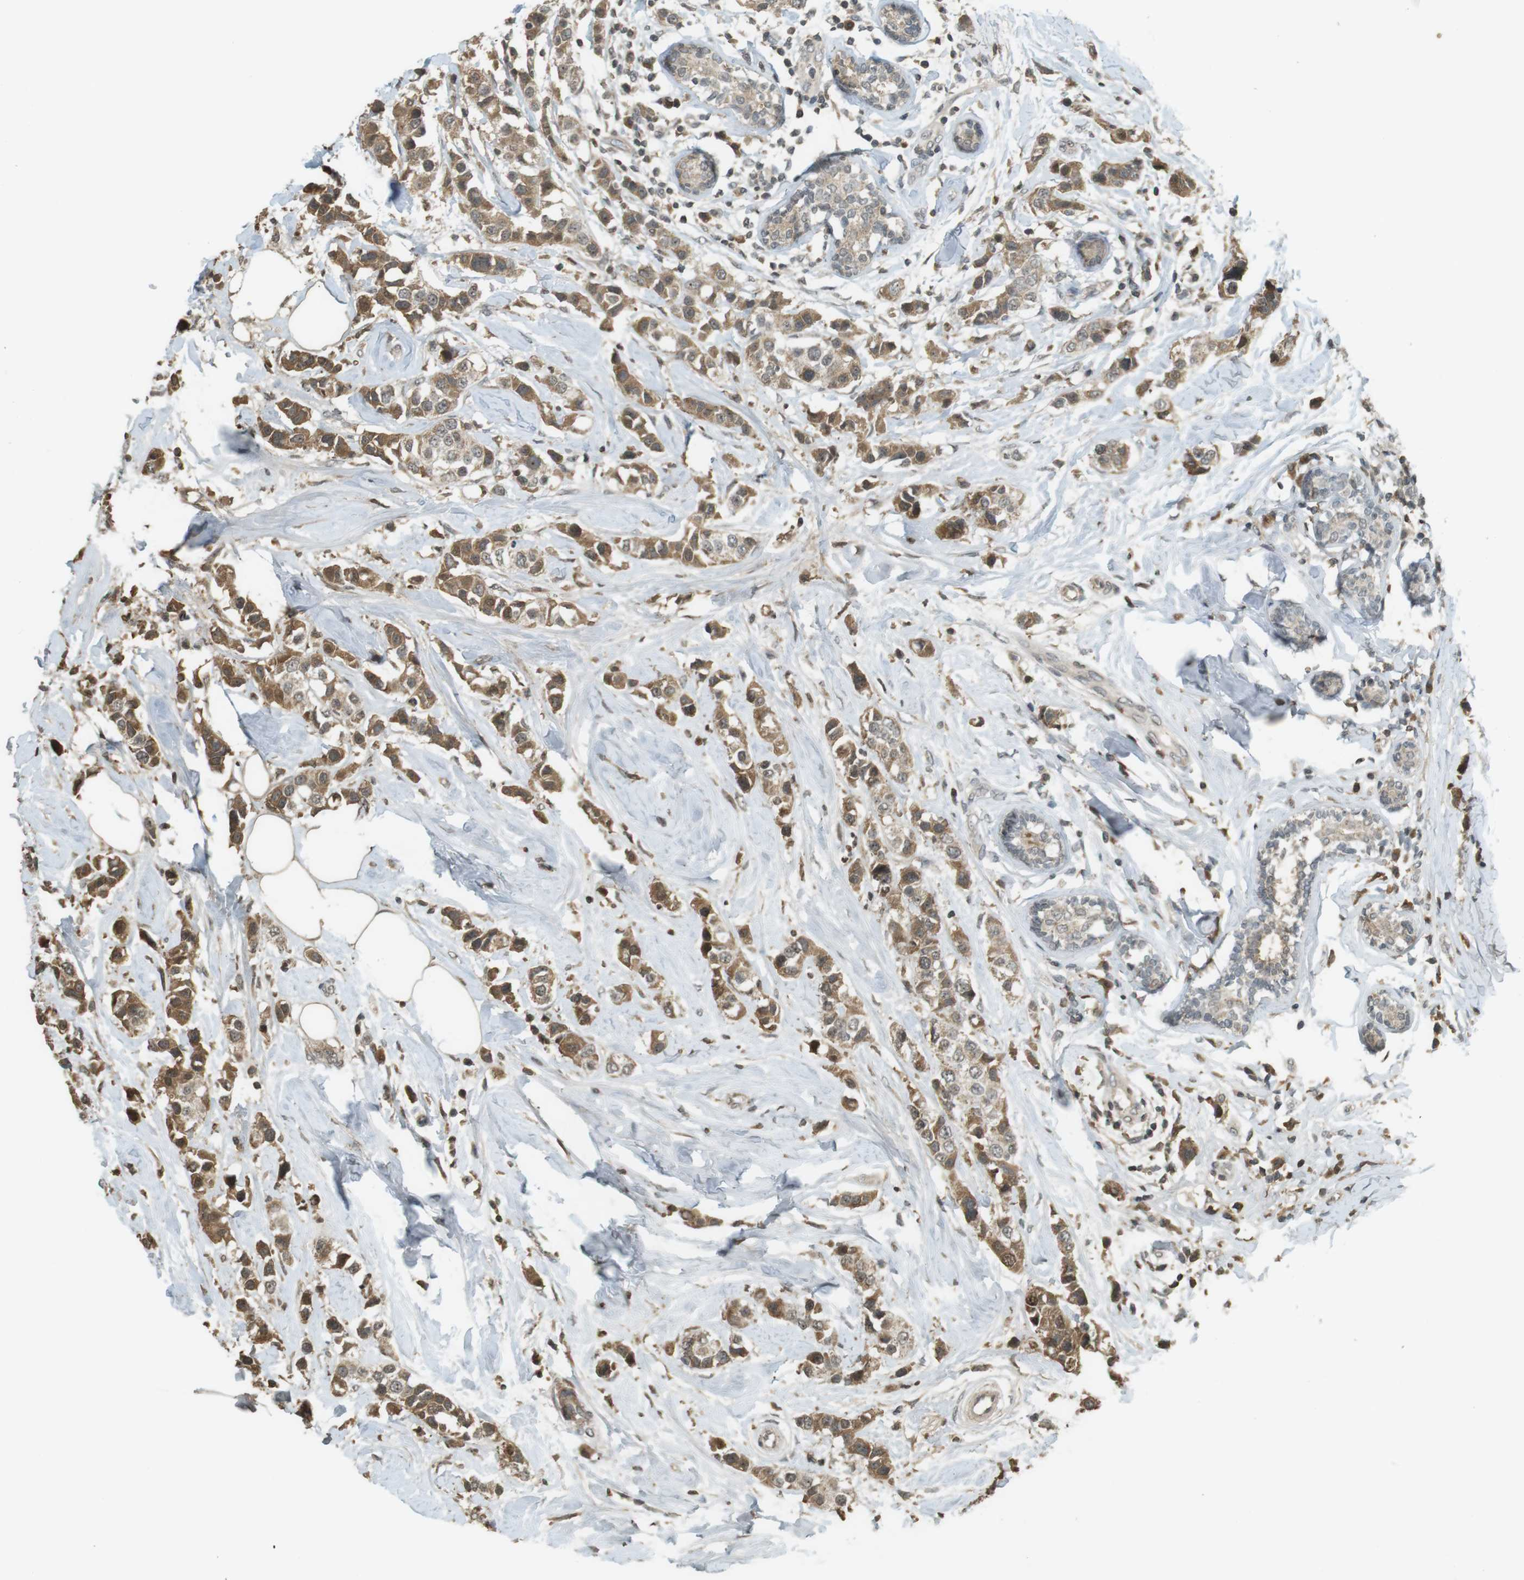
{"staining": {"intensity": "moderate", "quantity": ">75%", "location": "cytoplasmic/membranous"}, "tissue": "breast cancer", "cell_type": "Tumor cells", "image_type": "cancer", "snomed": [{"axis": "morphology", "description": "Normal tissue, NOS"}, {"axis": "morphology", "description": "Duct carcinoma"}, {"axis": "topography", "description": "Breast"}], "caption": "The immunohistochemical stain highlights moderate cytoplasmic/membranous positivity in tumor cells of breast cancer tissue.", "gene": "SRR", "patient": {"sex": "female", "age": 50}}